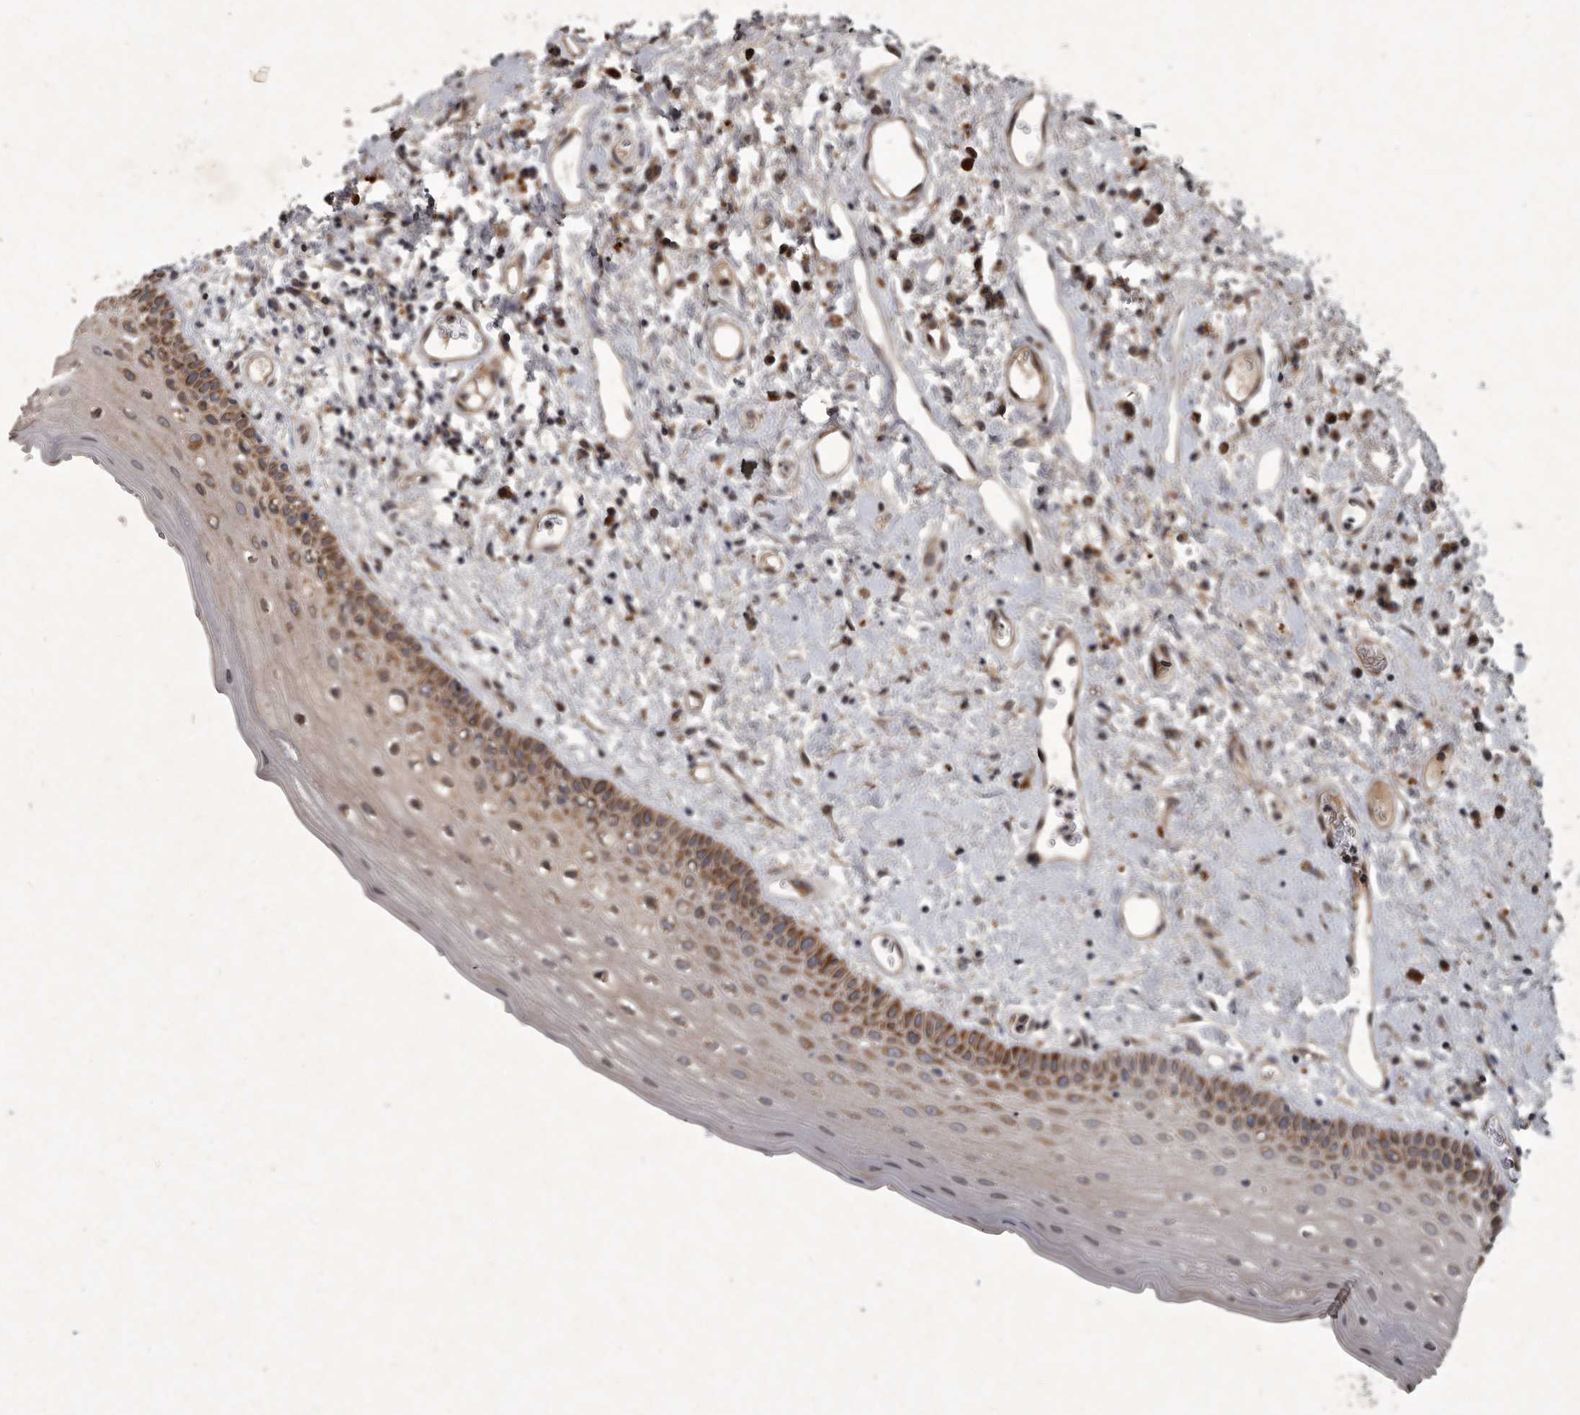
{"staining": {"intensity": "moderate", "quantity": ">75%", "location": "cytoplasmic/membranous"}, "tissue": "oral mucosa", "cell_type": "Squamous epithelial cells", "image_type": "normal", "snomed": [{"axis": "morphology", "description": "Normal tissue, NOS"}, {"axis": "topography", "description": "Oral tissue"}], "caption": "Immunohistochemistry (IHC) histopathology image of normal oral mucosa: human oral mucosa stained using IHC demonstrates medium levels of moderate protein expression localized specifically in the cytoplasmic/membranous of squamous epithelial cells, appearing as a cytoplasmic/membranous brown color.", "gene": "MRPS15", "patient": {"sex": "female", "age": 76}}